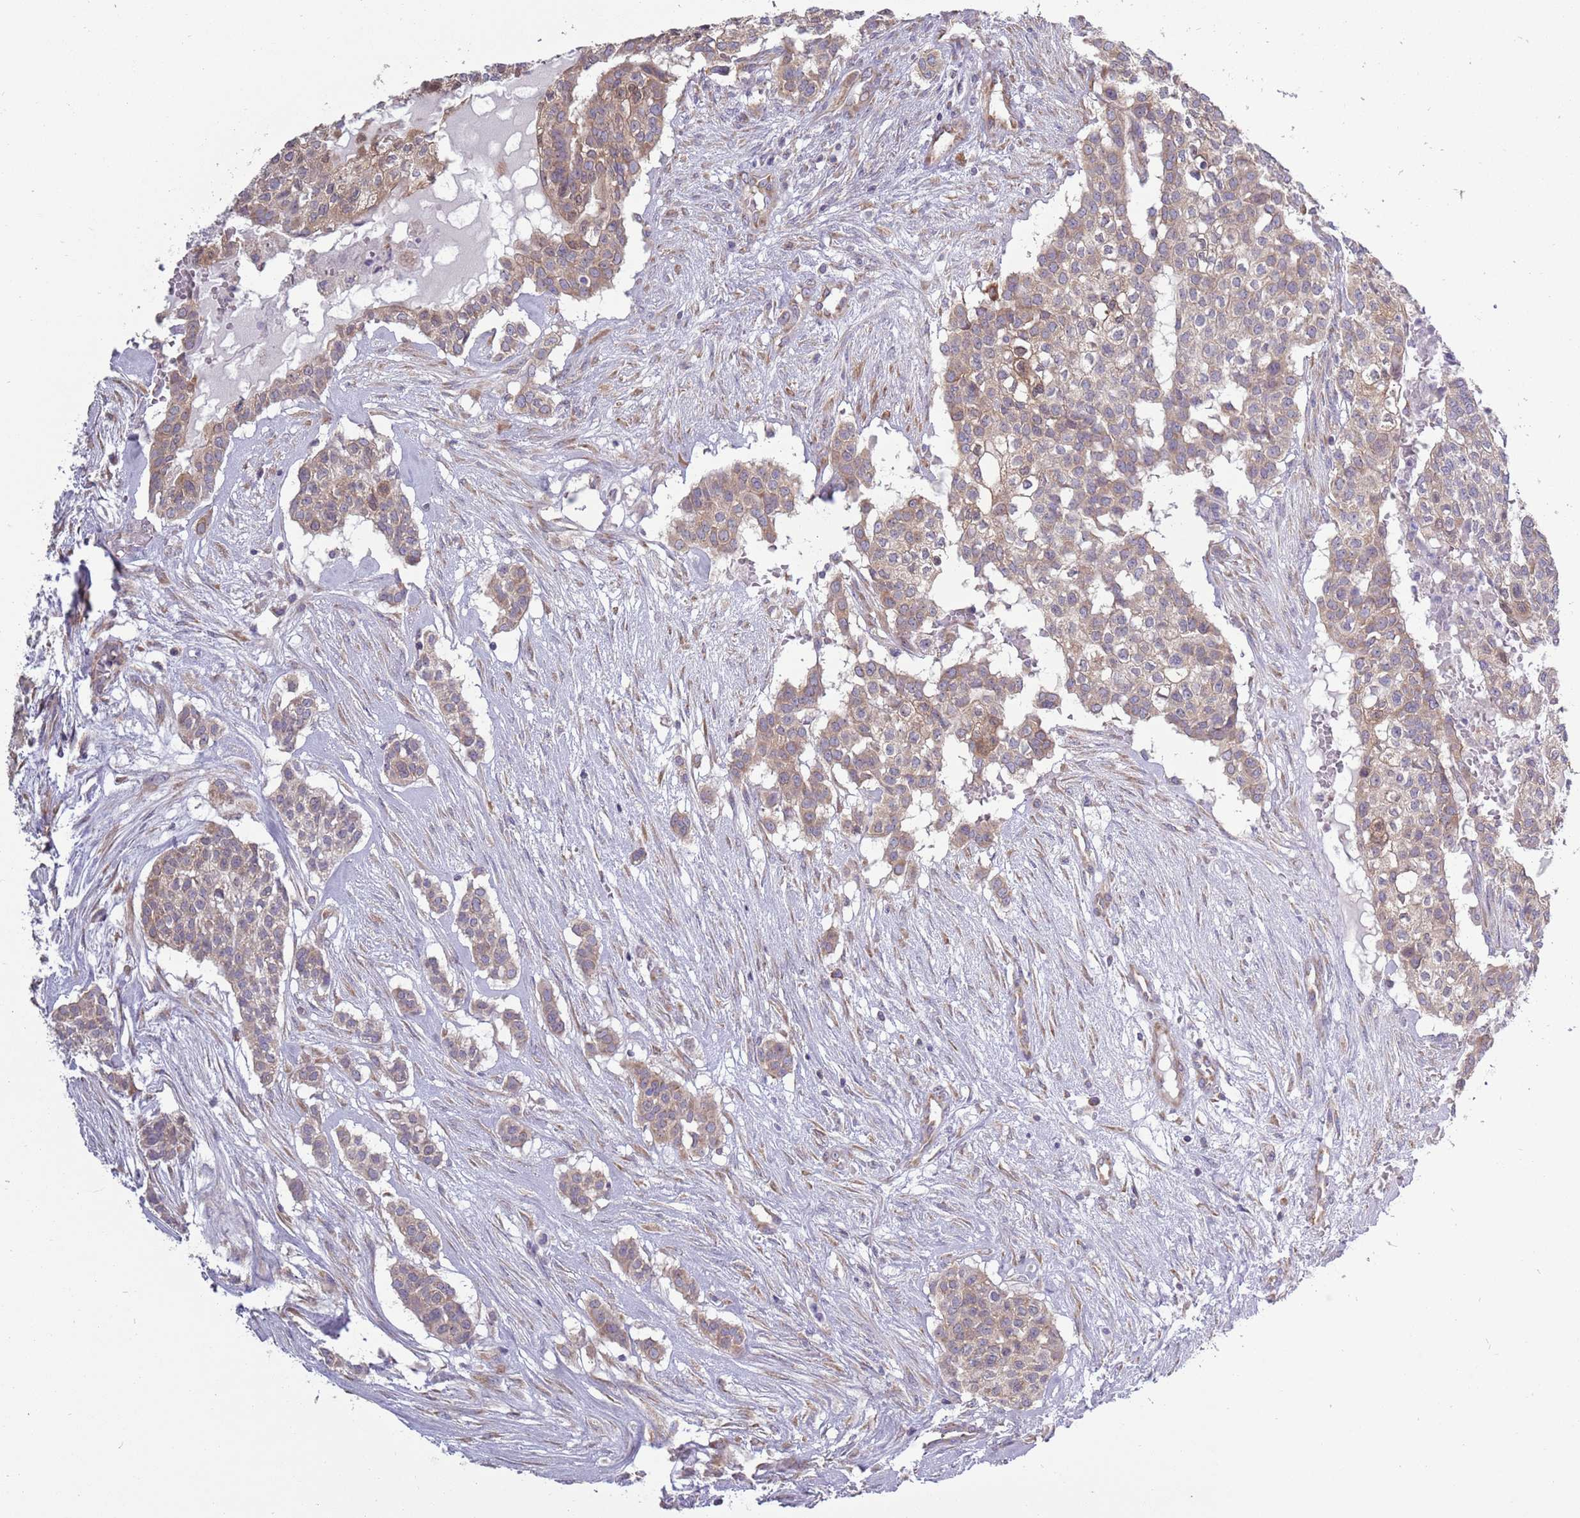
{"staining": {"intensity": "weak", "quantity": "25%-75%", "location": "cytoplasmic/membranous"}, "tissue": "head and neck cancer", "cell_type": "Tumor cells", "image_type": "cancer", "snomed": [{"axis": "morphology", "description": "Adenocarcinoma, NOS"}, {"axis": "topography", "description": "Head-Neck"}], "caption": "Weak cytoplasmic/membranous staining is identified in about 25%-75% of tumor cells in adenocarcinoma (head and neck).", "gene": "RPL17-C18orf32", "patient": {"sex": "male", "age": 81}}